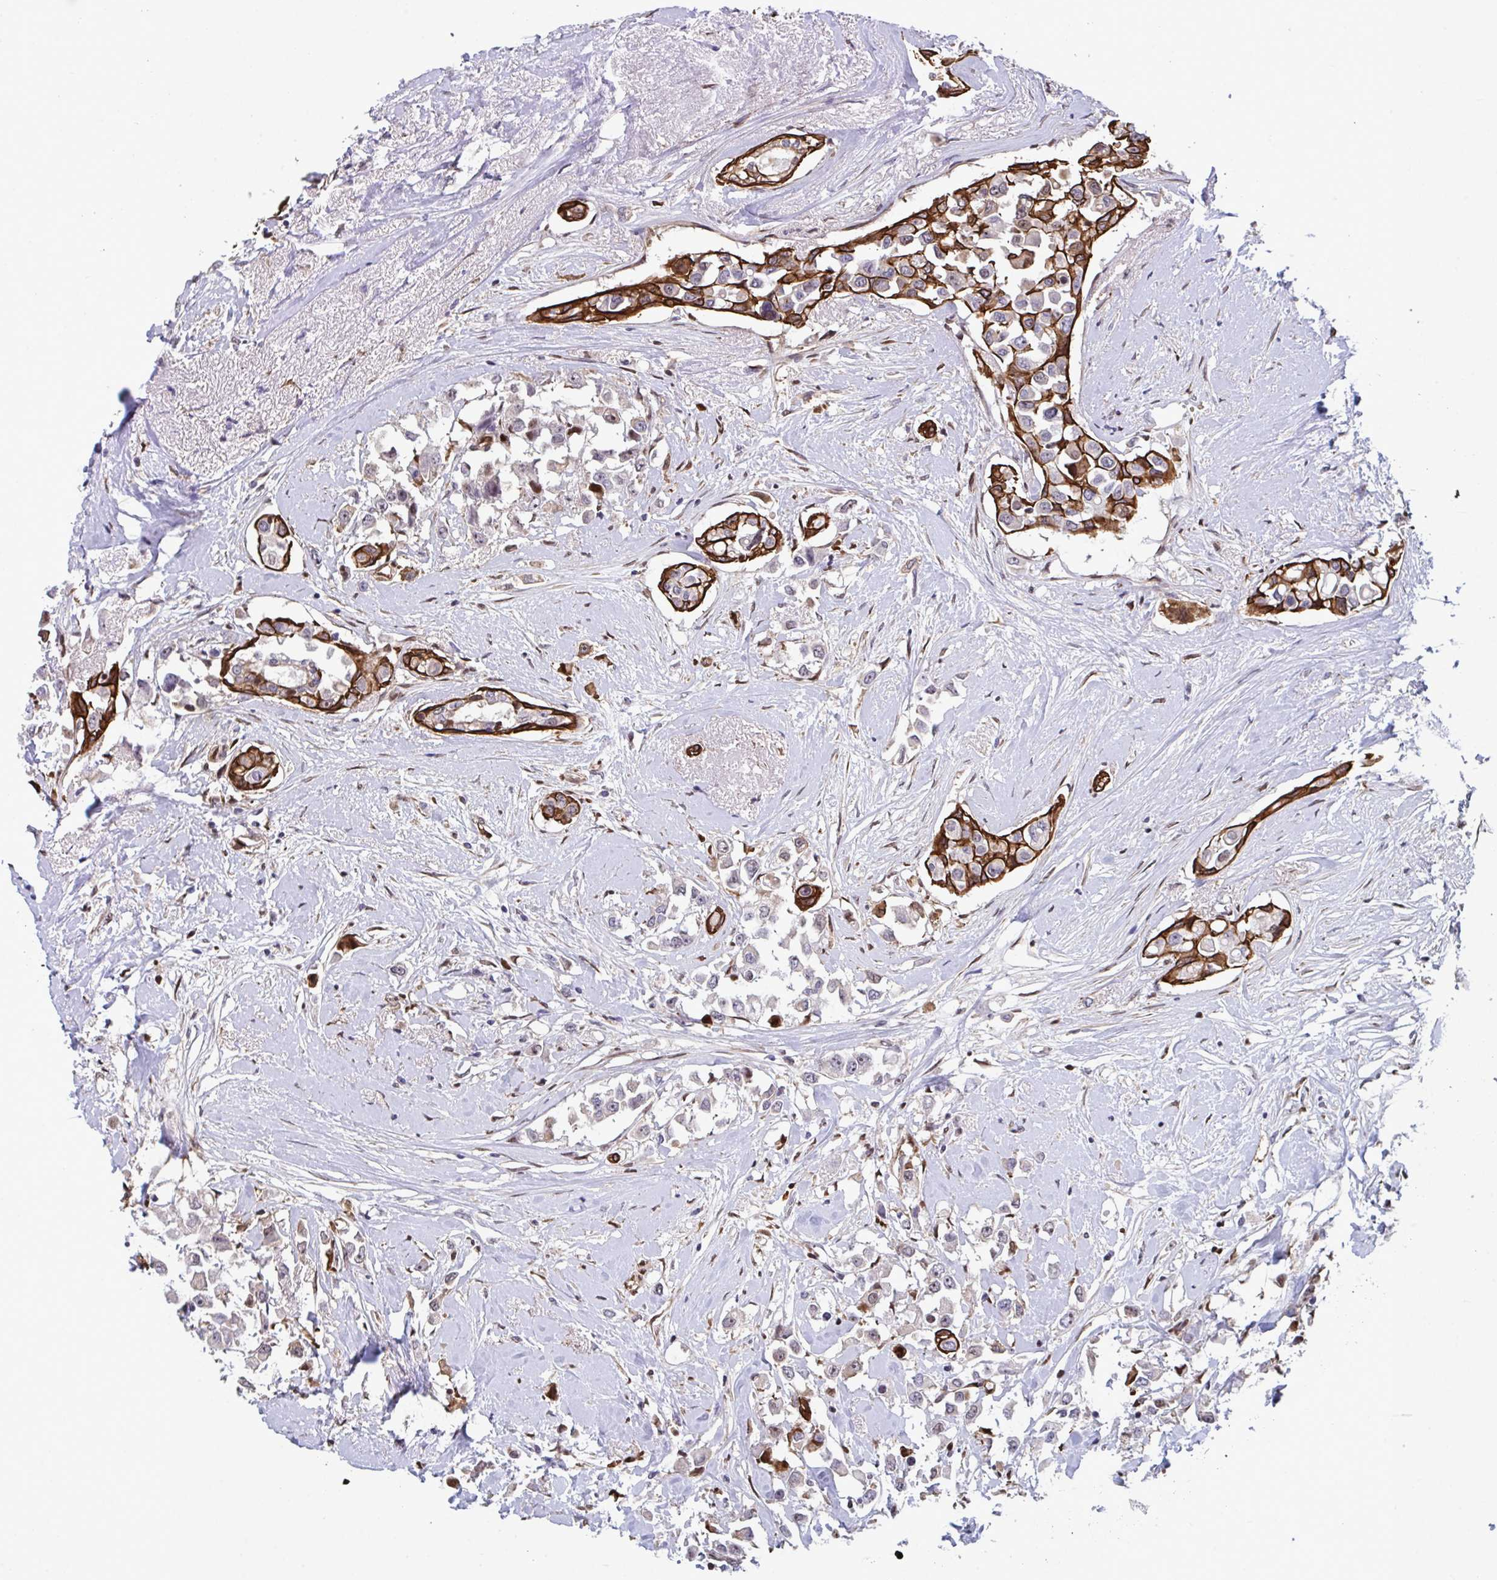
{"staining": {"intensity": "strong", "quantity": "<25%", "location": "cytoplasmic/membranous,nuclear"}, "tissue": "breast cancer", "cell_type": "Tumor cells", "image_type": "cancer", "snomed": [{"axis": "morphology", "description": "Duct carcinoma"}, {"axis": "topography", "description": "Breast"}], "caption": "Tumor cells reveal medium levels of strong cytoplasmic/membranous and nuclear positivity in approximately <25% of cells in human breast cancer.", "gene": "PELI2", "patient": {"sex": "female", "age": 61}}